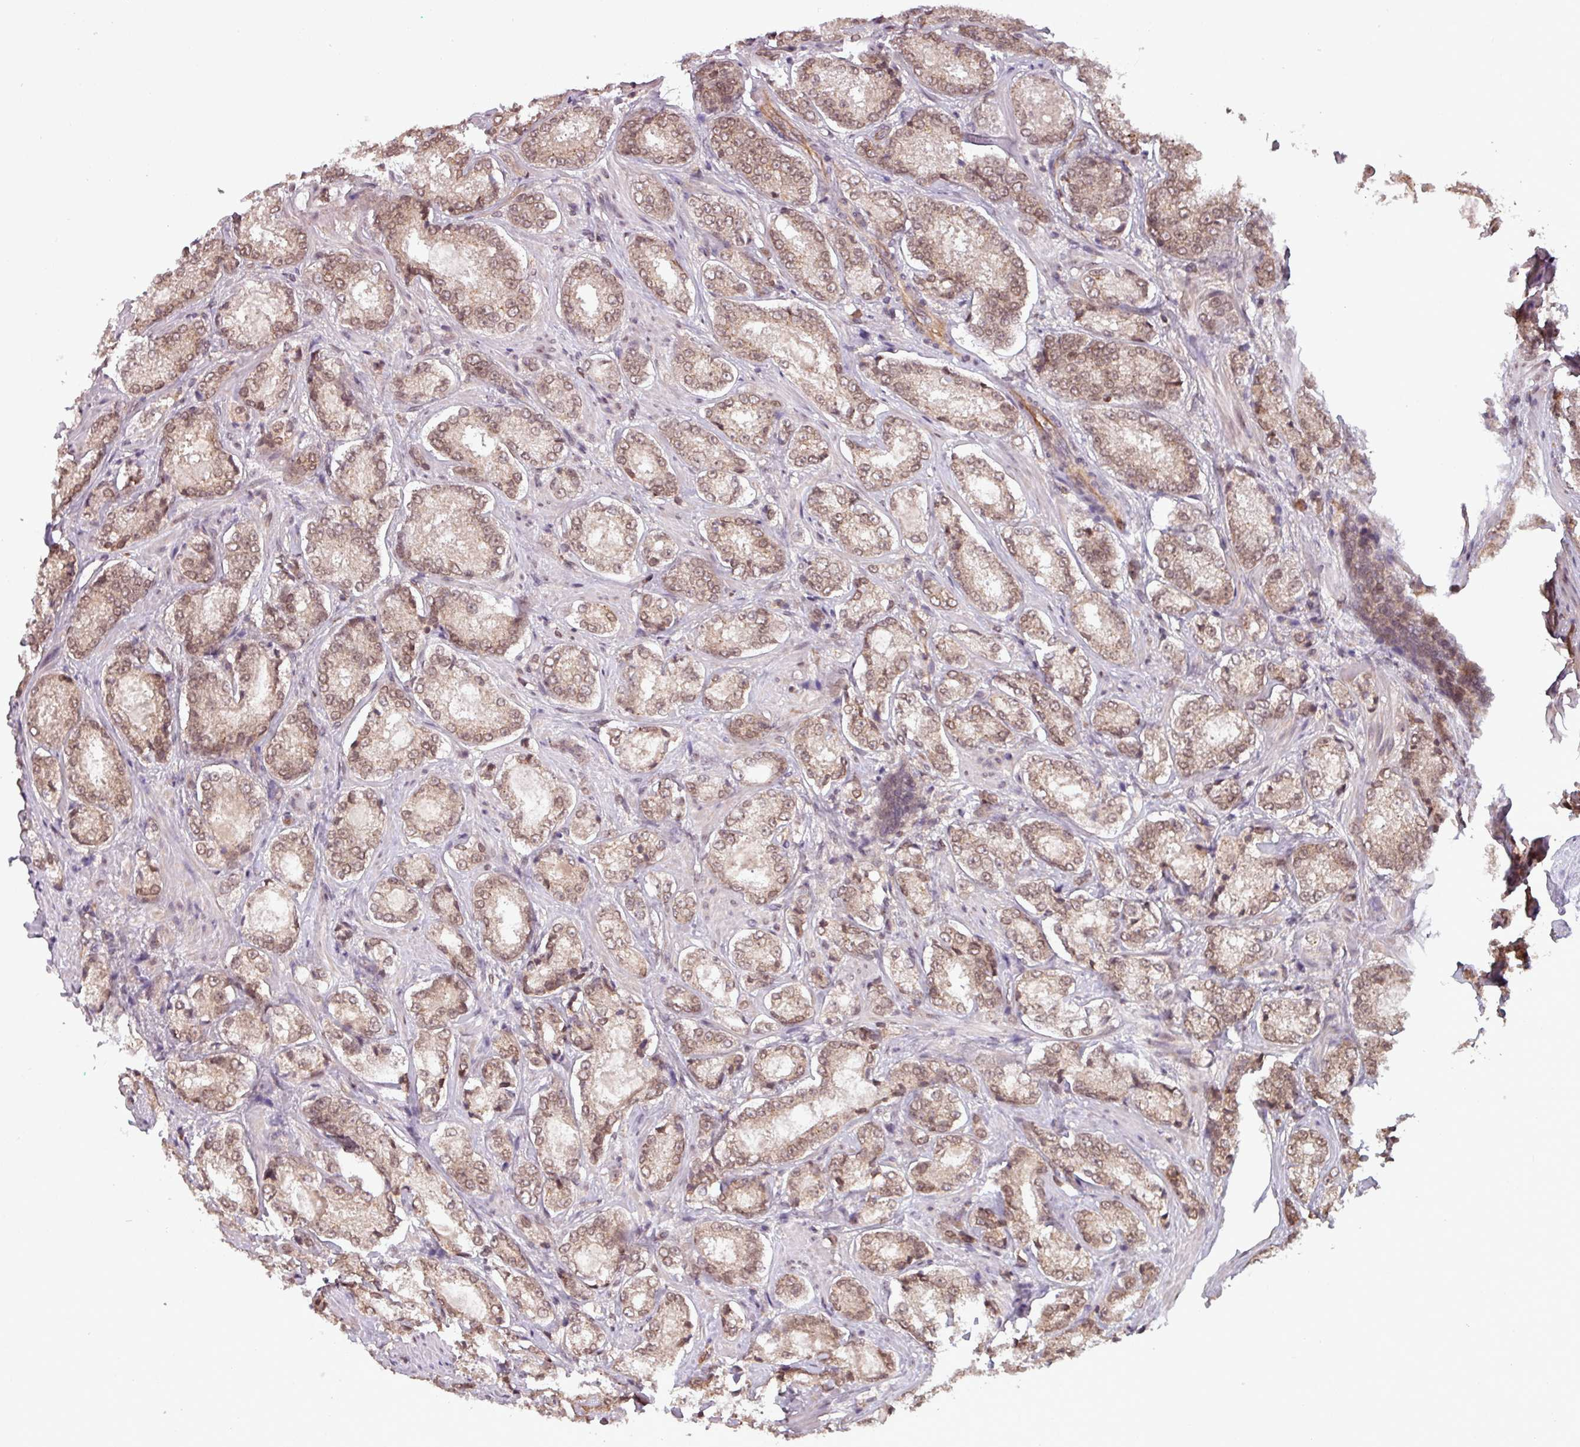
{"staining": {"intensity": "weak", "quantity": ">75%", "location": "cytoplasmic/membranous,nuclear"}, "tissue": "prostate cancer", "cell_type": "Tumor cells", "image_type": "cancer", "snomed": [{"axis": "morphology", "description": "Adenocarcinoma, Low grade"}, {"axis": "topography", "description": "Prostate"}], "caption": "Adenocarcinoma (low-grade) (prostate) stained with immunohistochemistry (IHC) exhibits weak cytoplasmic/membranous and nuclear positivity in about >75% of tumor cells.", "gene": "RBM4B", "patient": {"sex": "male", "age": 74}}